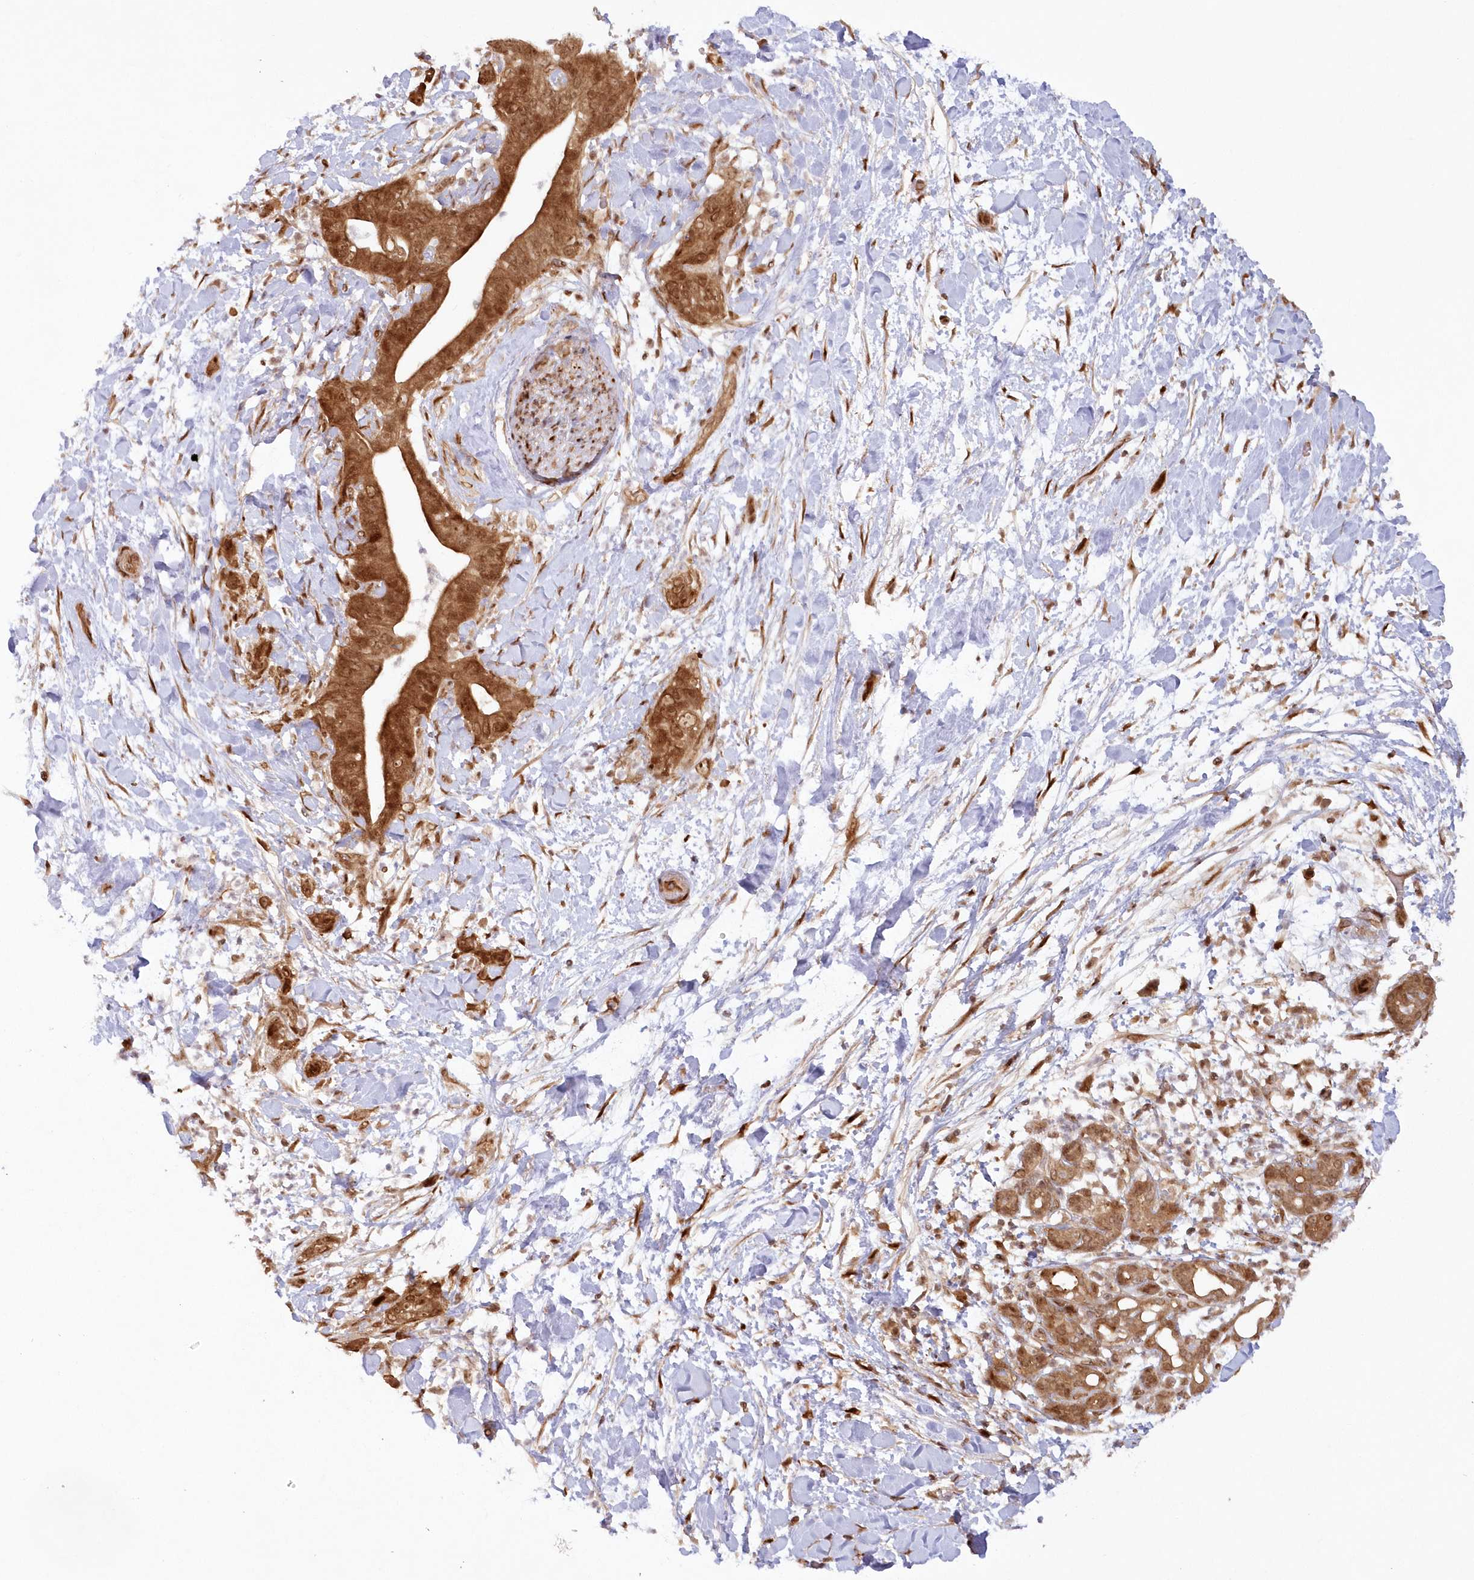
{"staining": {"intensity": "moderate", "quantity": ">75%", "location": "cytoplasmic/membranous,nuclear"}, "tissue": "pancreatic cancer", "cell_type": "Tumor cells", "image_type": "cancer", "snomed": [{"axis": "morphology", "description": "Adenocarcinoma, NOS"}, {"axis": "topography", "description": "Pancreas"}], "caption": "This histopathology image exhibits IHC staining of pancreatic cancer (adenocarcinoma), with medium moderate cytoplasmic/membranous and nuclear positivity in about >75% of tumor cells.", "gene": "TOGARAM2", "patient": {"sex": "female", "age": 78}}